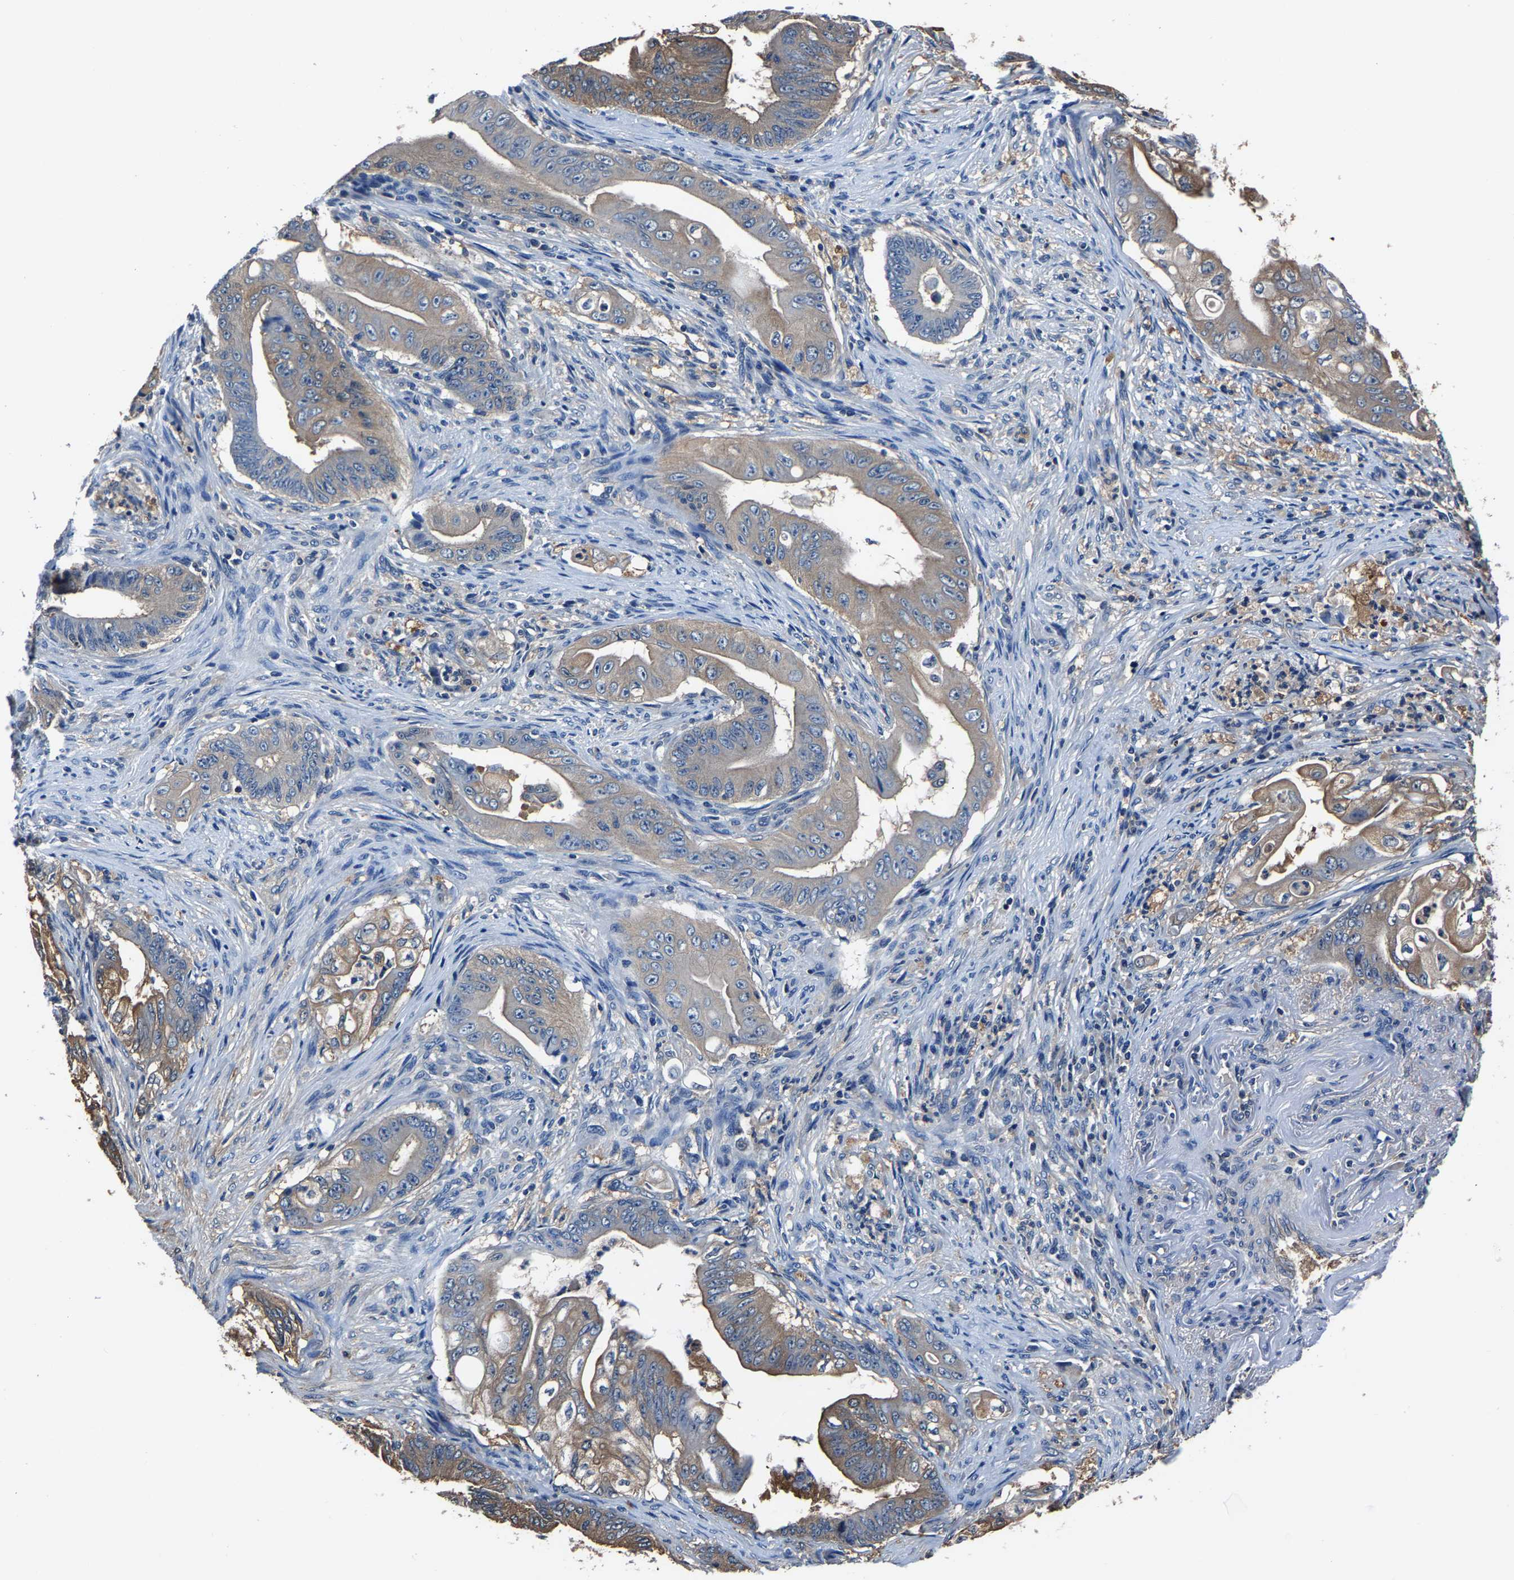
{"staining": {"intensity": "weak", "quantity": "25%-75%", "location": "cytoplasmic/membranous"}, "tissue": "stomach cancer", "cell_type": "Tumor cells", "image_type": "cancer", "snomed": [{"axis": "morphology", "description": "Adenocarcinoma, NOS"}, {"axis": "topography", "description": "Stomach"}], "caption": "IHC micrograph of neoplastic tissue: stomach cancer stained using immunohistochemistry exhibits low levels of weak protein expression localized specifically in the cytoplasmic/membranous of tumor cells, appearing as a cytoplasmic/membranous brown color.", "gene": "ALDOB", "patient": {"sex": "female", "age": 73}}